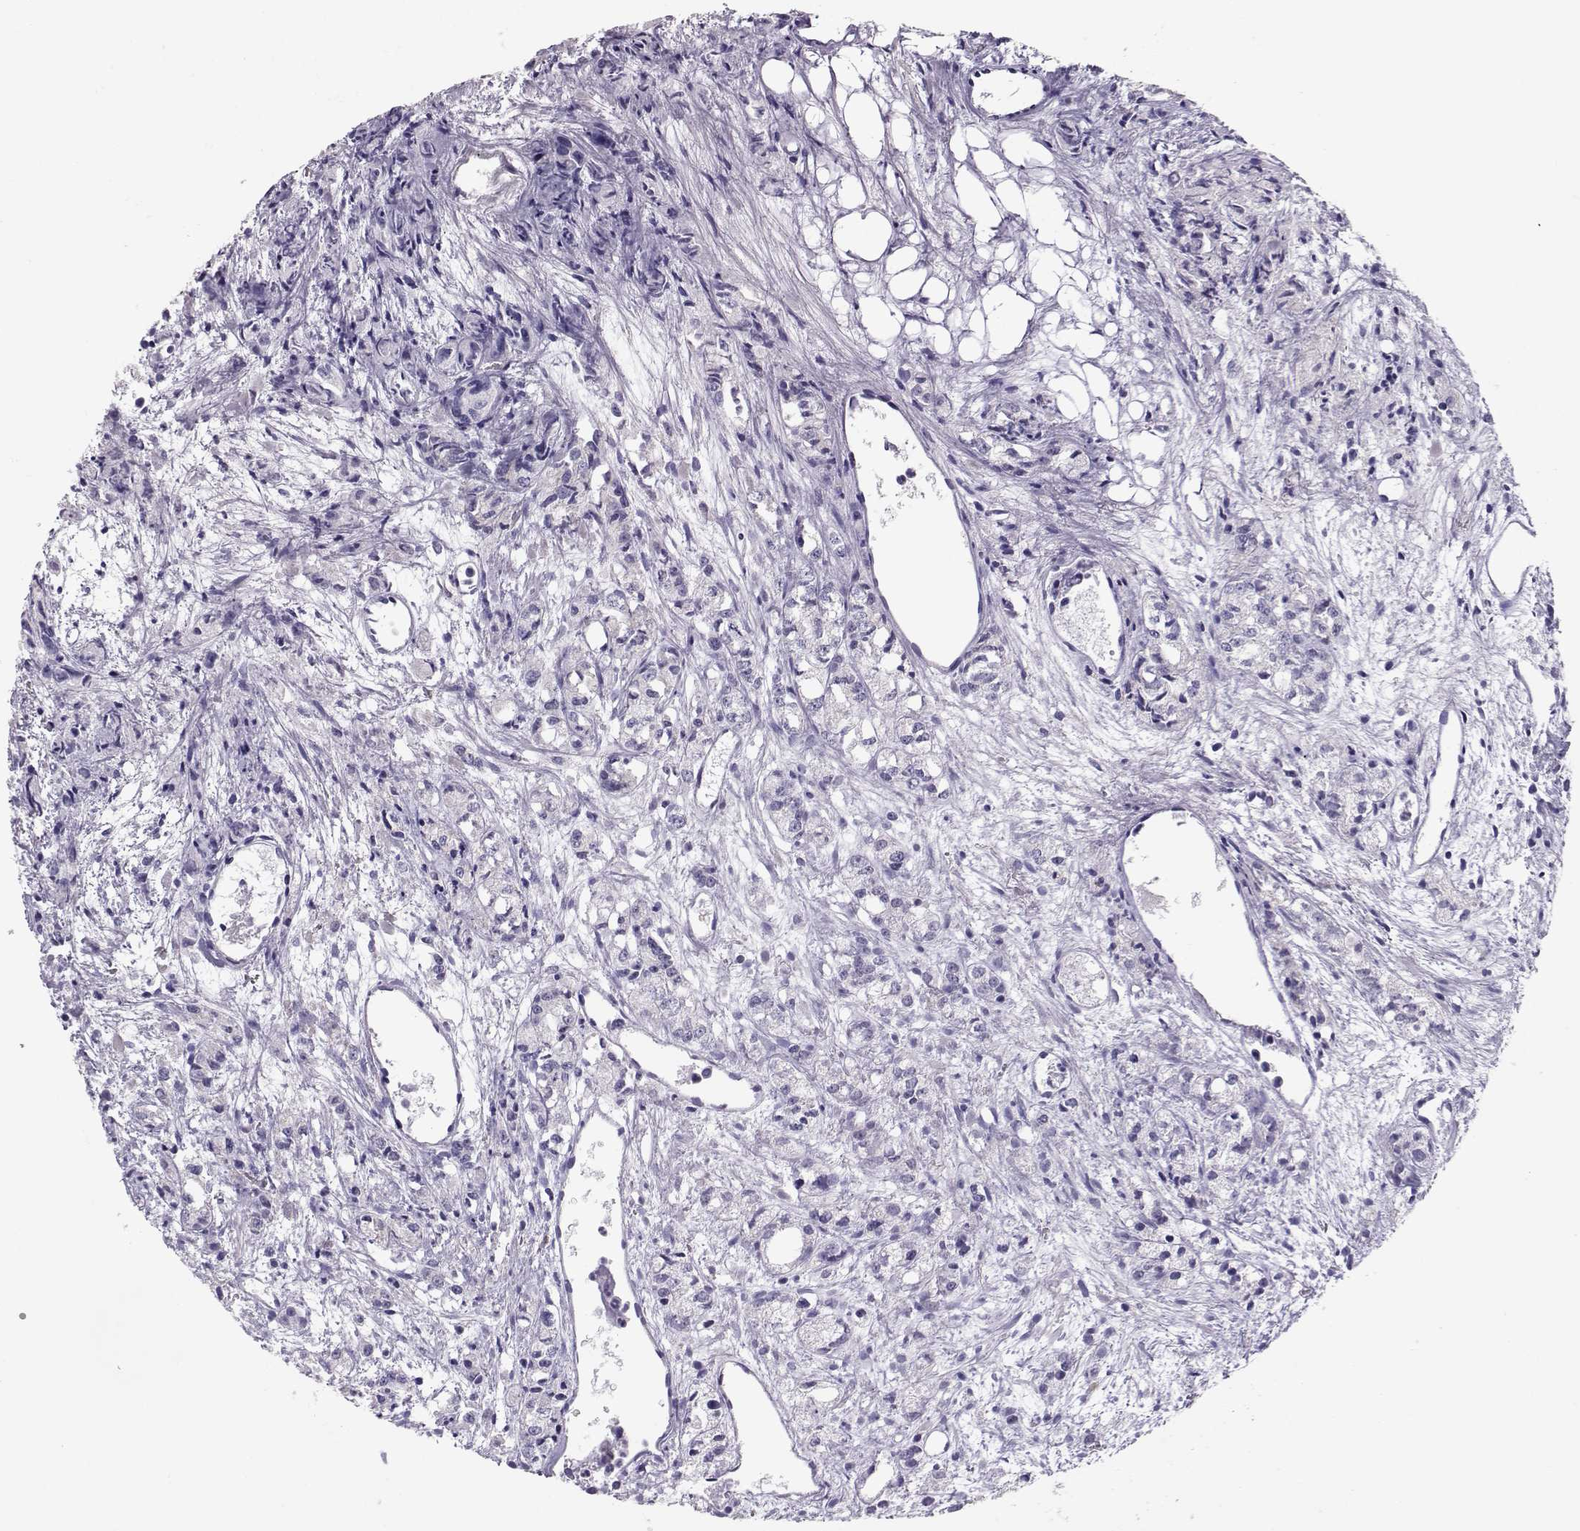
{"staining": {"intensity": "negative", "quantity": "none", "location": "none"}, "tissue": "prostate cancer", "cell_type": "Tumor cells", "image_type": "cancer", "snomed": [{"axis": "morphology", "description": "Adenocarcinoma, Medium grade"}, {"axis": "topography", "description": "Prostate"}], "caption": "High magnification brightfield microscopy of prostate adenocarcinoma (medium-grade) stained with DAB (brown) and counterstained with hematoxylin (blue): tumor cells show no significant expression.", "gene": "DNAAF1", "patient": {"sex": "male", "age": 74}}